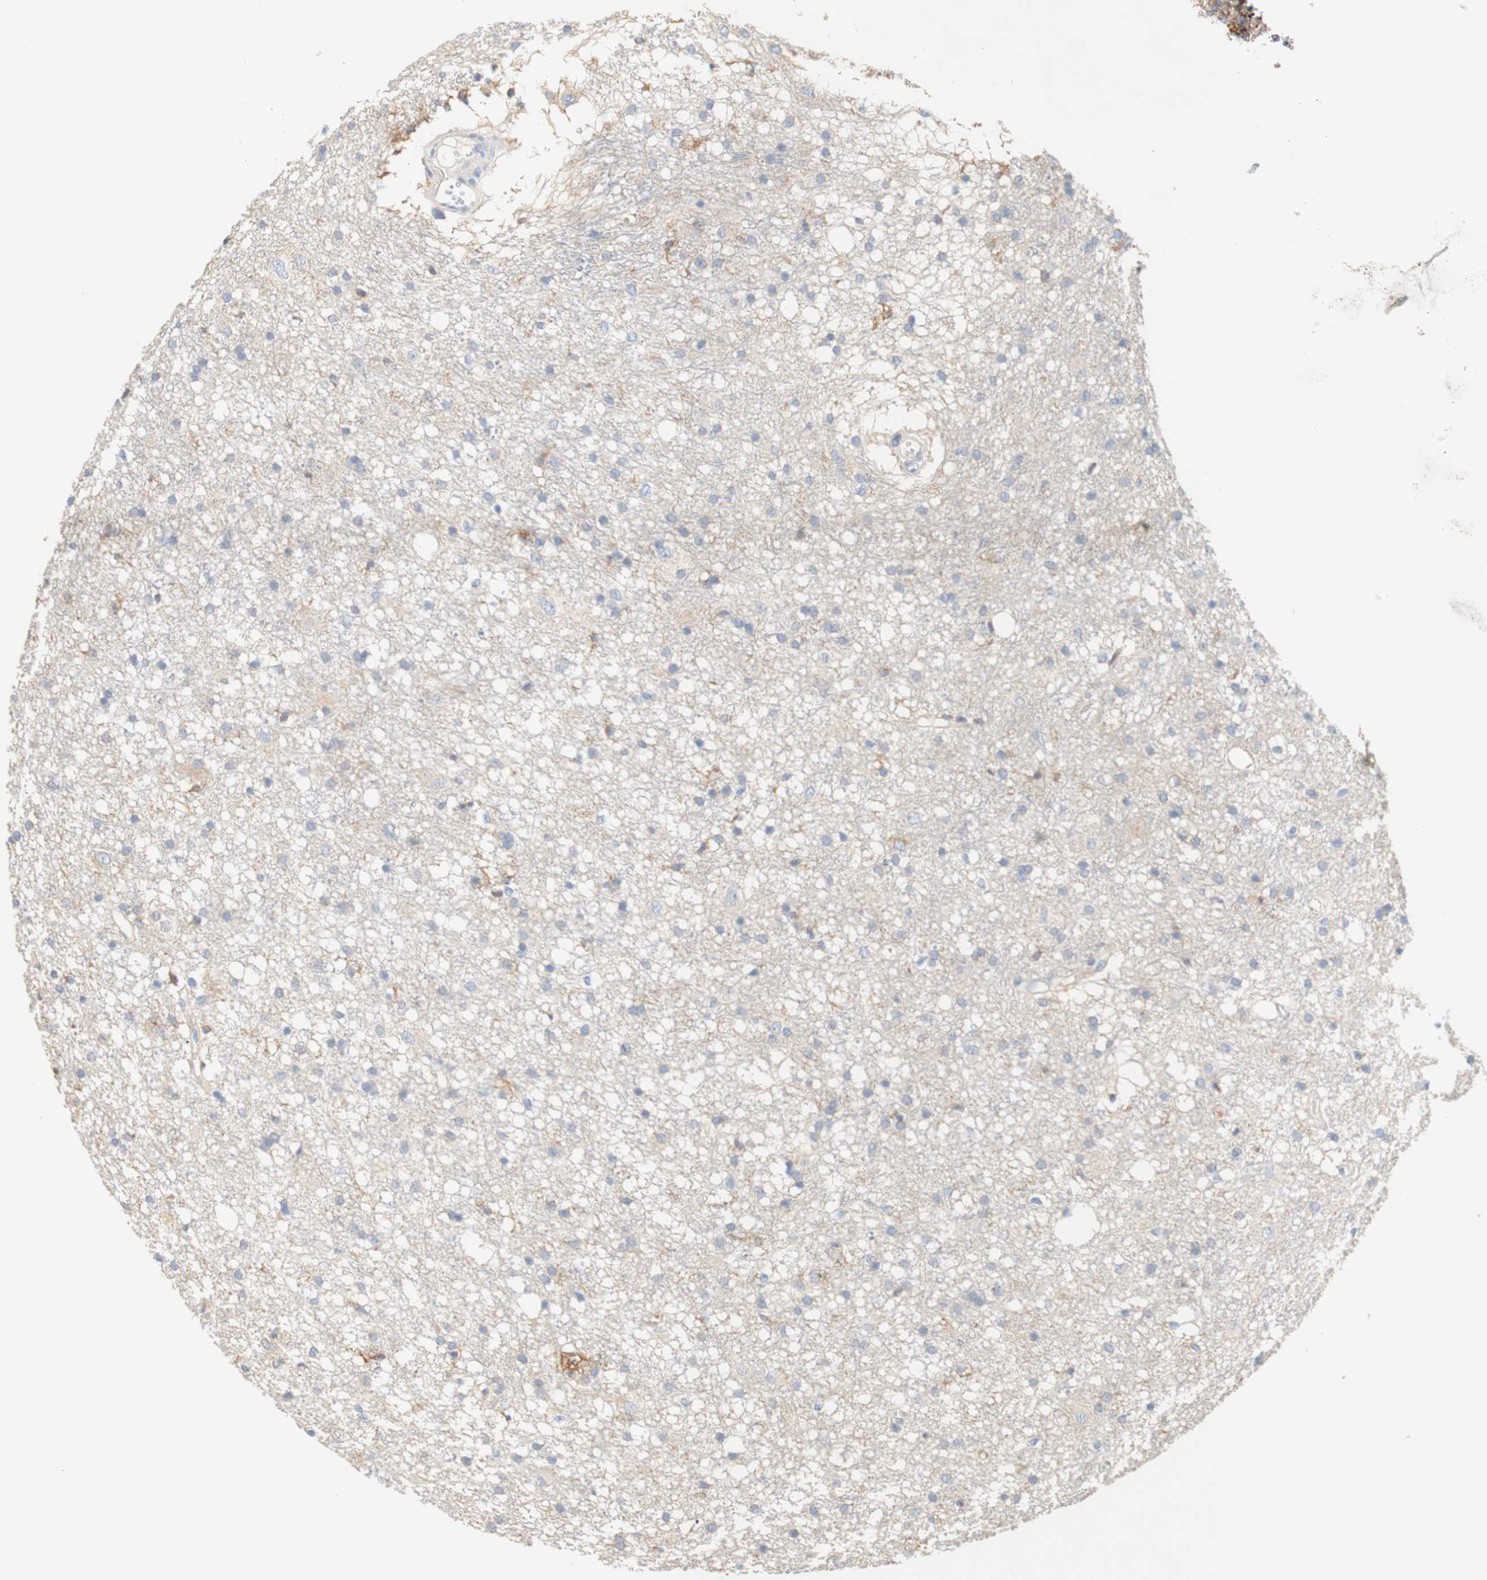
{"staining": {"intensity": "weak", "quantity": "<25%", "location": "cytoplasmic/membranous"}, "tissue": "glioma", "cell_type": "Tumor cells", "image_type": "cancer", "snomed": [{"axis": "morphology", "description": "Glioma, malignant, High grade"}, {"axis": "topography", "description": "Brain"}], "caption": "A micrograph of glioma stained for a protein reveals no brown staining in tumor cells.", "gene": "PCDH7", "patient": {"sex": "female", "age": 59}}